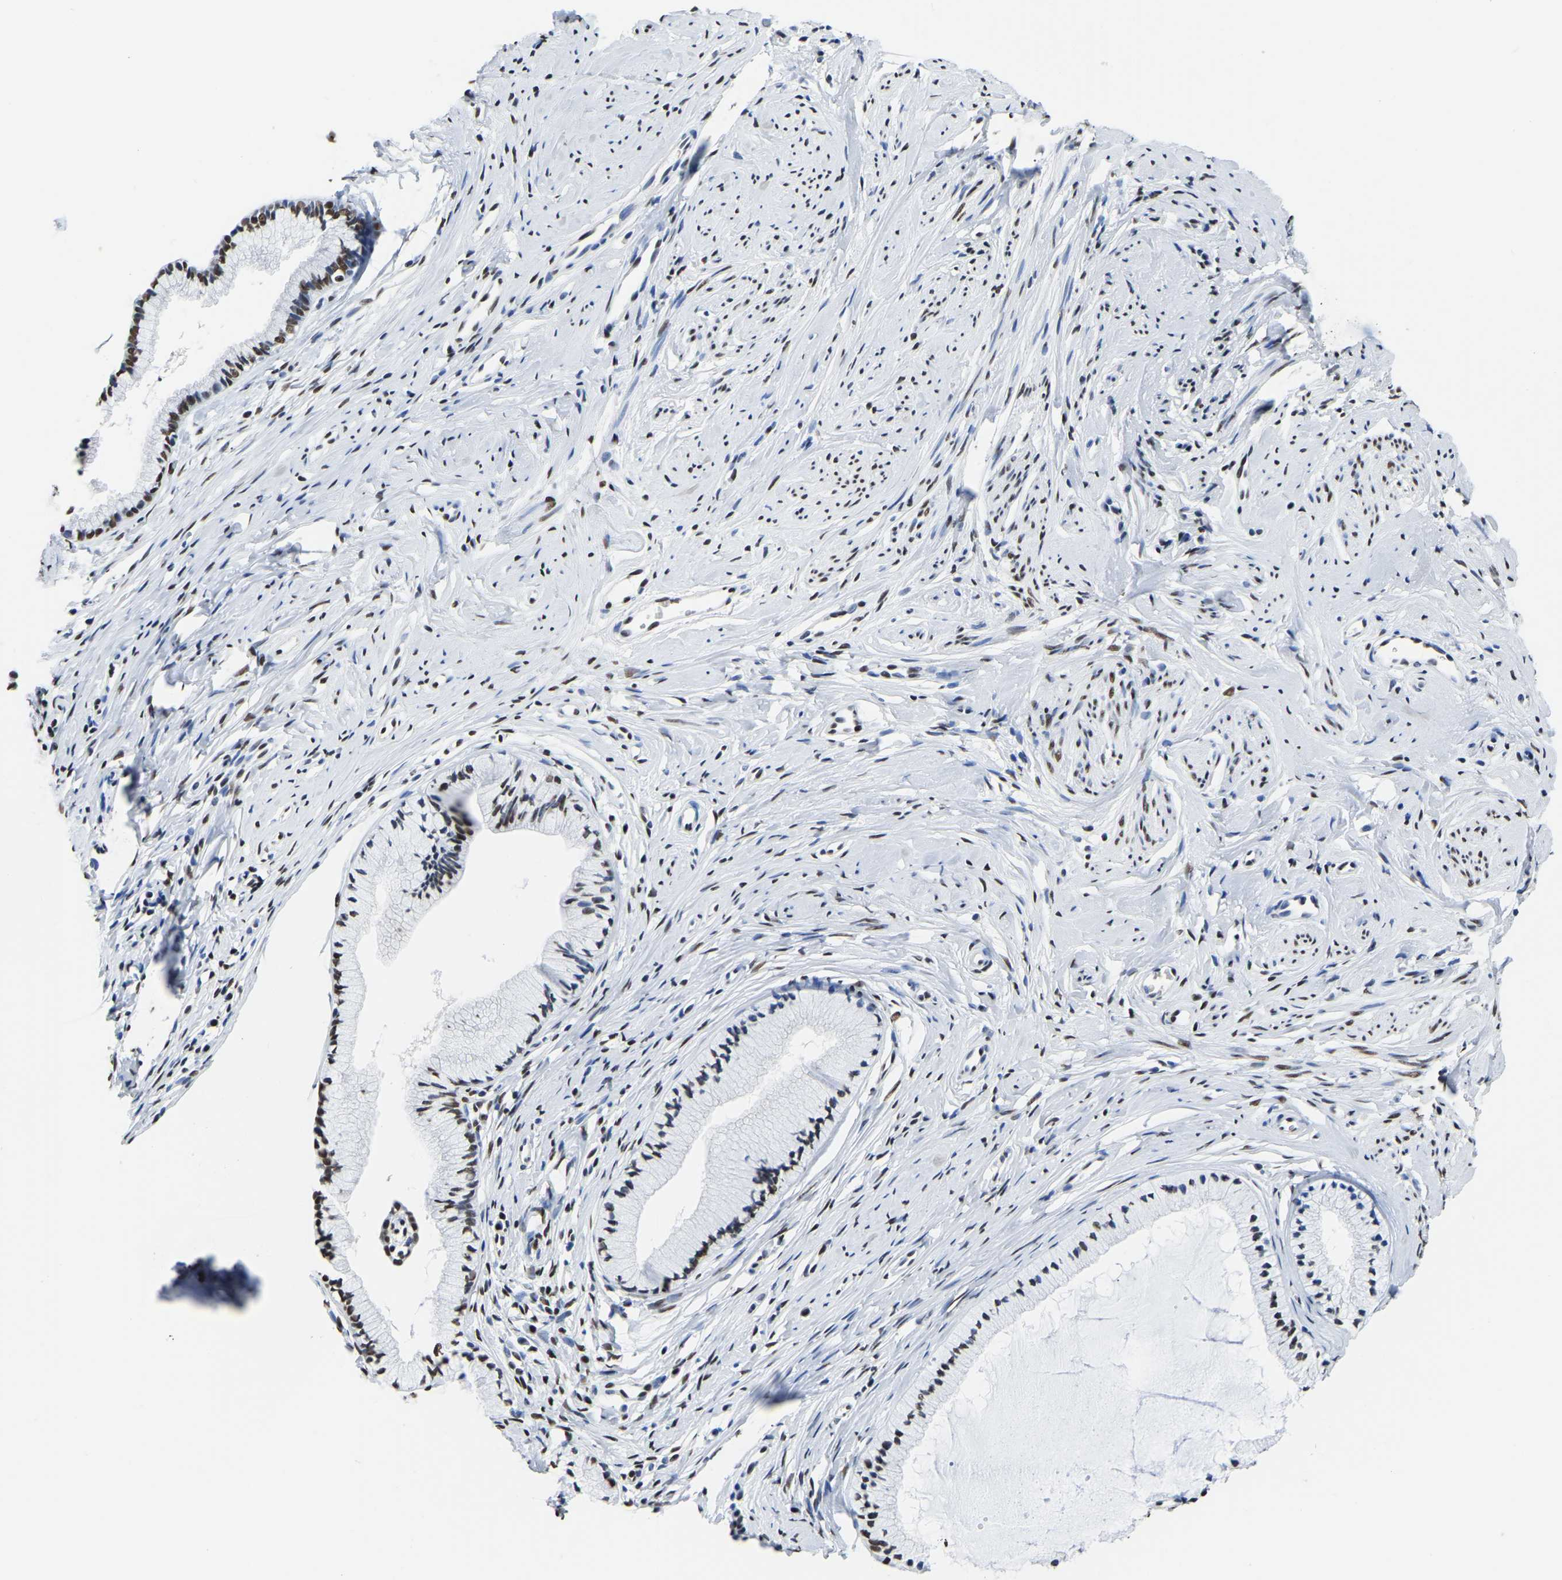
{"staining": {"intensity": "moderate", "quantity": "25%-75%", "location": "nuclear"}, "tissue": "cervix", "cell_type": "Glandular cells", "image_type": "normal", "snomed": [{"axis": "morphology", "description": "Normal tissue, NOS"}, {"axis": "topography", "description": "Cervix"}], "caption": "Benign cervix displays moderate nuclear staining in about 25%-75% of glandular cells.", "gene": "UBA1", "patient": {"sex": "female", "age": 77}}